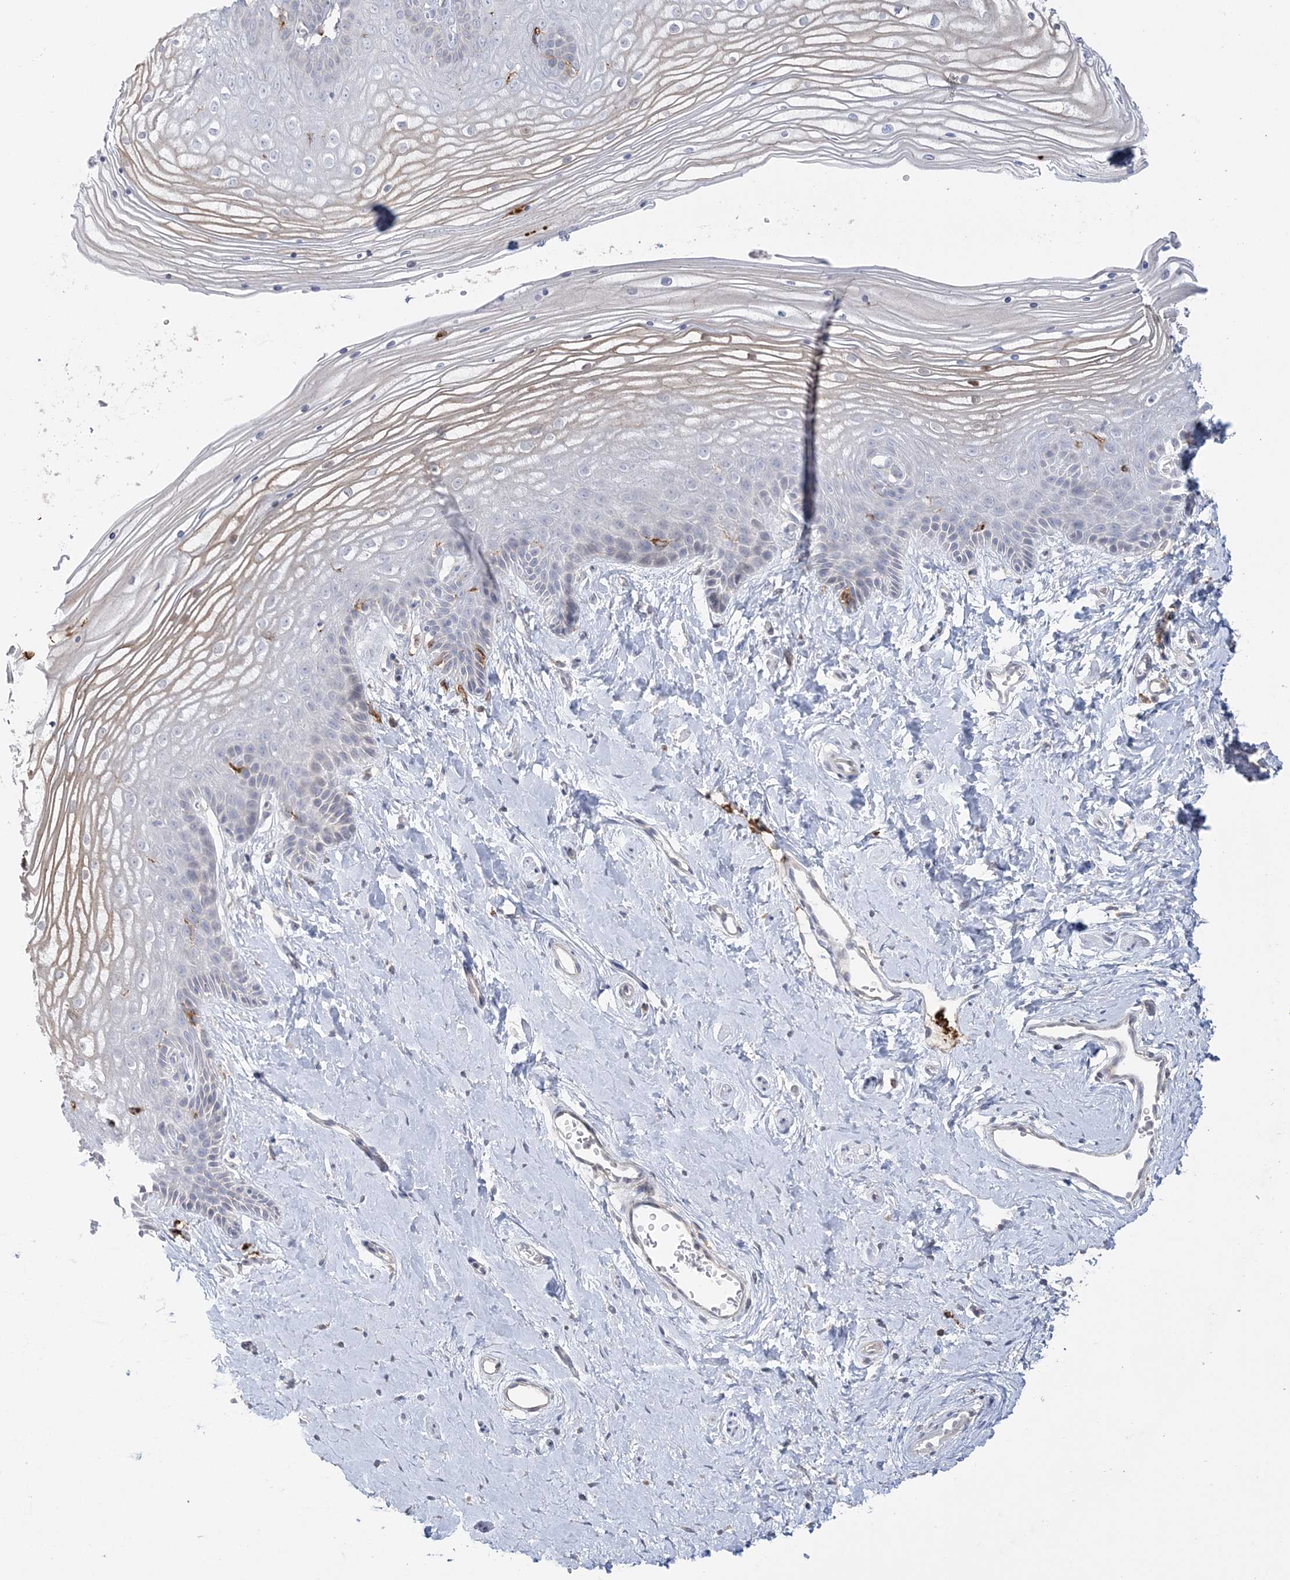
{"staining": {"intensity": "weak", "quantity": "<25%", "location": "cytoplasmic/membranous"}, "tissue": "vagina", "cell_type": "Squamous epithelial cells", "image_type": "normal", "snomed": [{"axis": "morphology", "description": "Normal tissue, NOS"}, {"axis": "topography", "description": "Vagina"}, {"axis": "topography", "description": "Cervix"}], "caption": "Immunohistochemical staining of unremarkable vagina demonstrates no significant positivity in squamous epithelial cells. Nuclei are stained in blue.", "gene": "HAAO", "patient": {"sex": "female", "age": 40}}